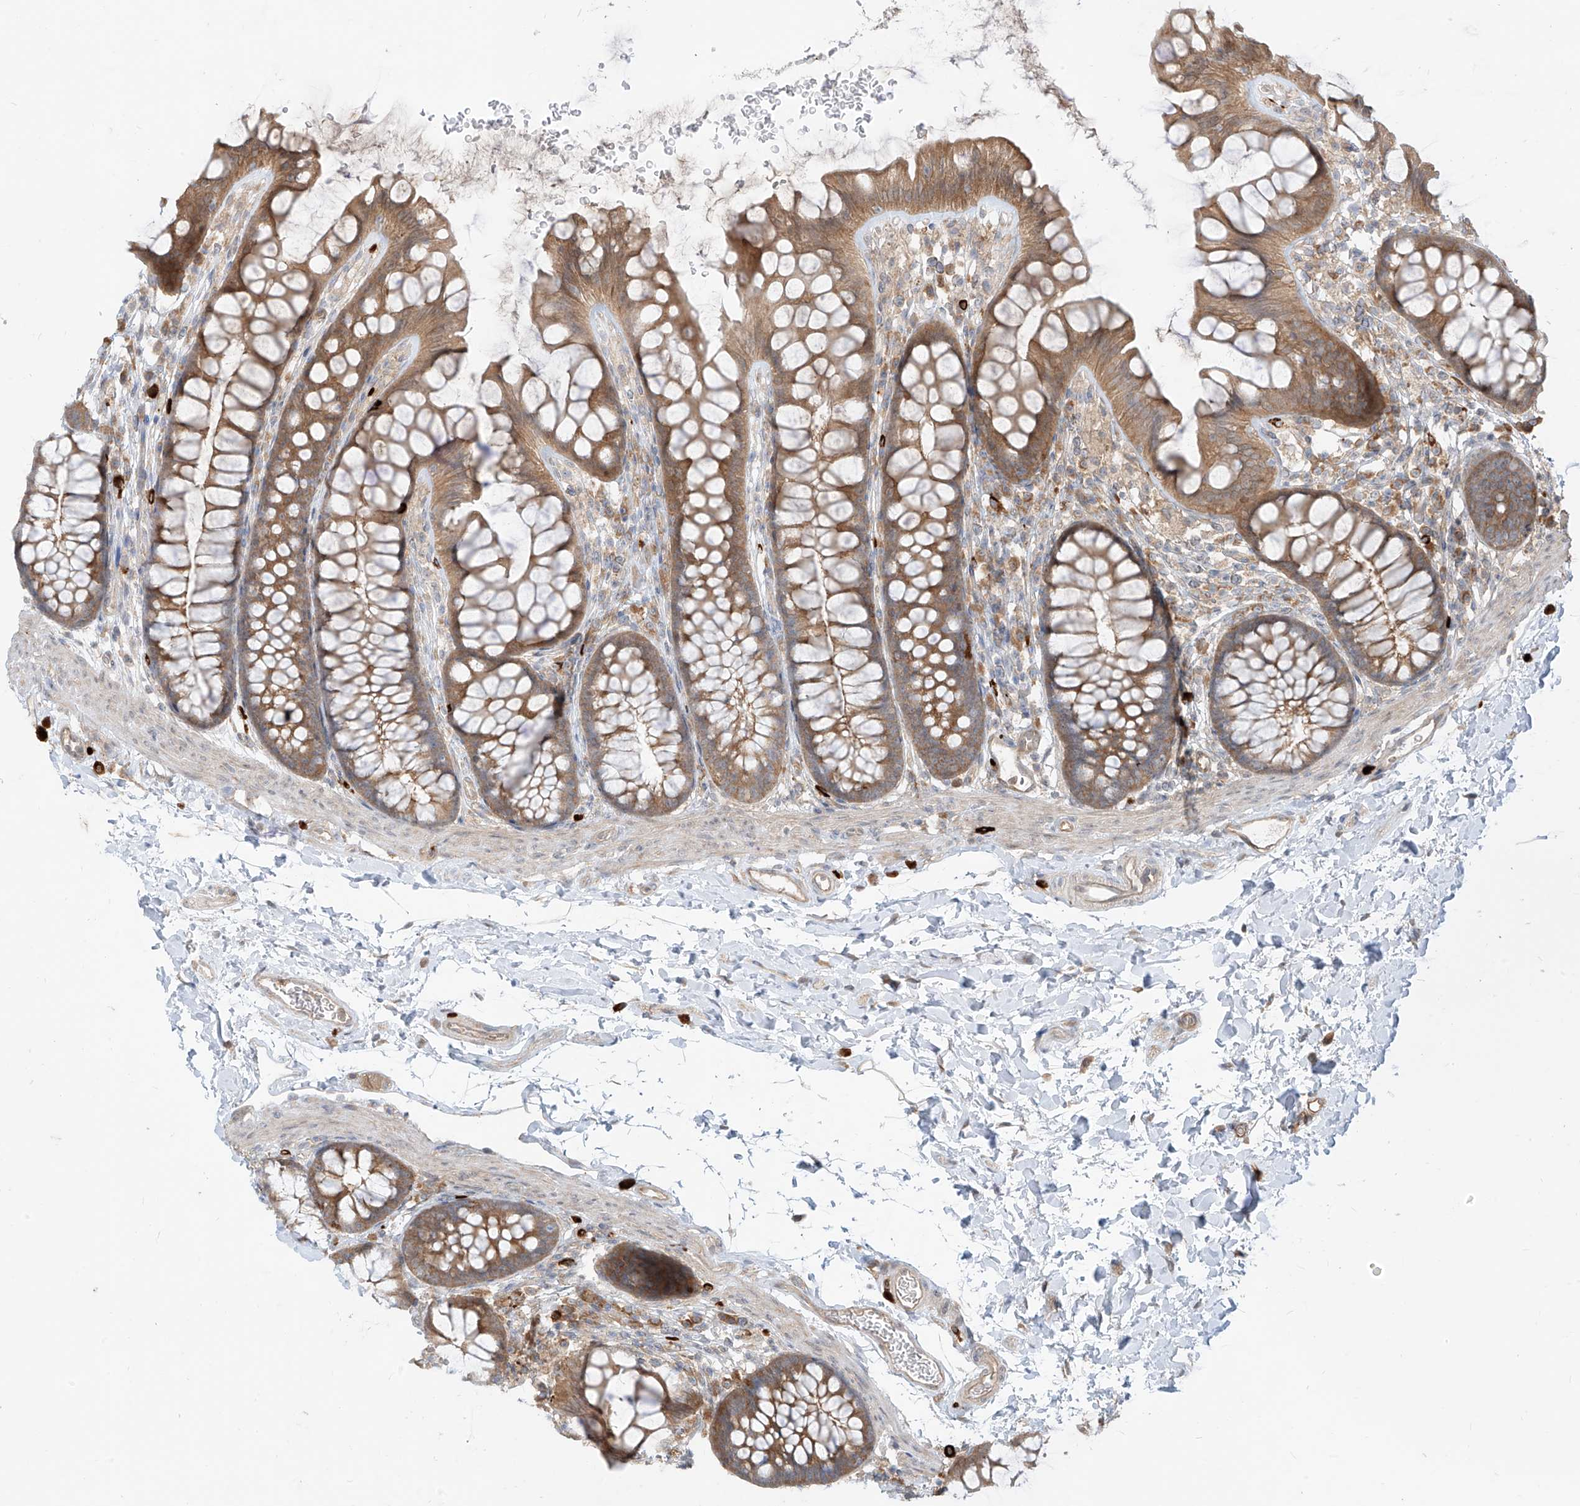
{"staining": {"intensity": "moderate", "quantity": ">75%", "location": "cytoplasmic/membranous"}, "tissue": "colon", "cell_type": "Endothelial cells", "image_type": "normal", "snomed": [{"axis": "morphology", "description": "Normal tissue, NOS"}, {"axis": "topography", "description": "Colon"}], "caption": "Human colon stained with a brown dye reveals moderate cytoplasmic/membranous positive staining in approximately >75% of endothelial cells.", "gene": "MTUS2", "patient": {"sex": "female", "age": 62}}